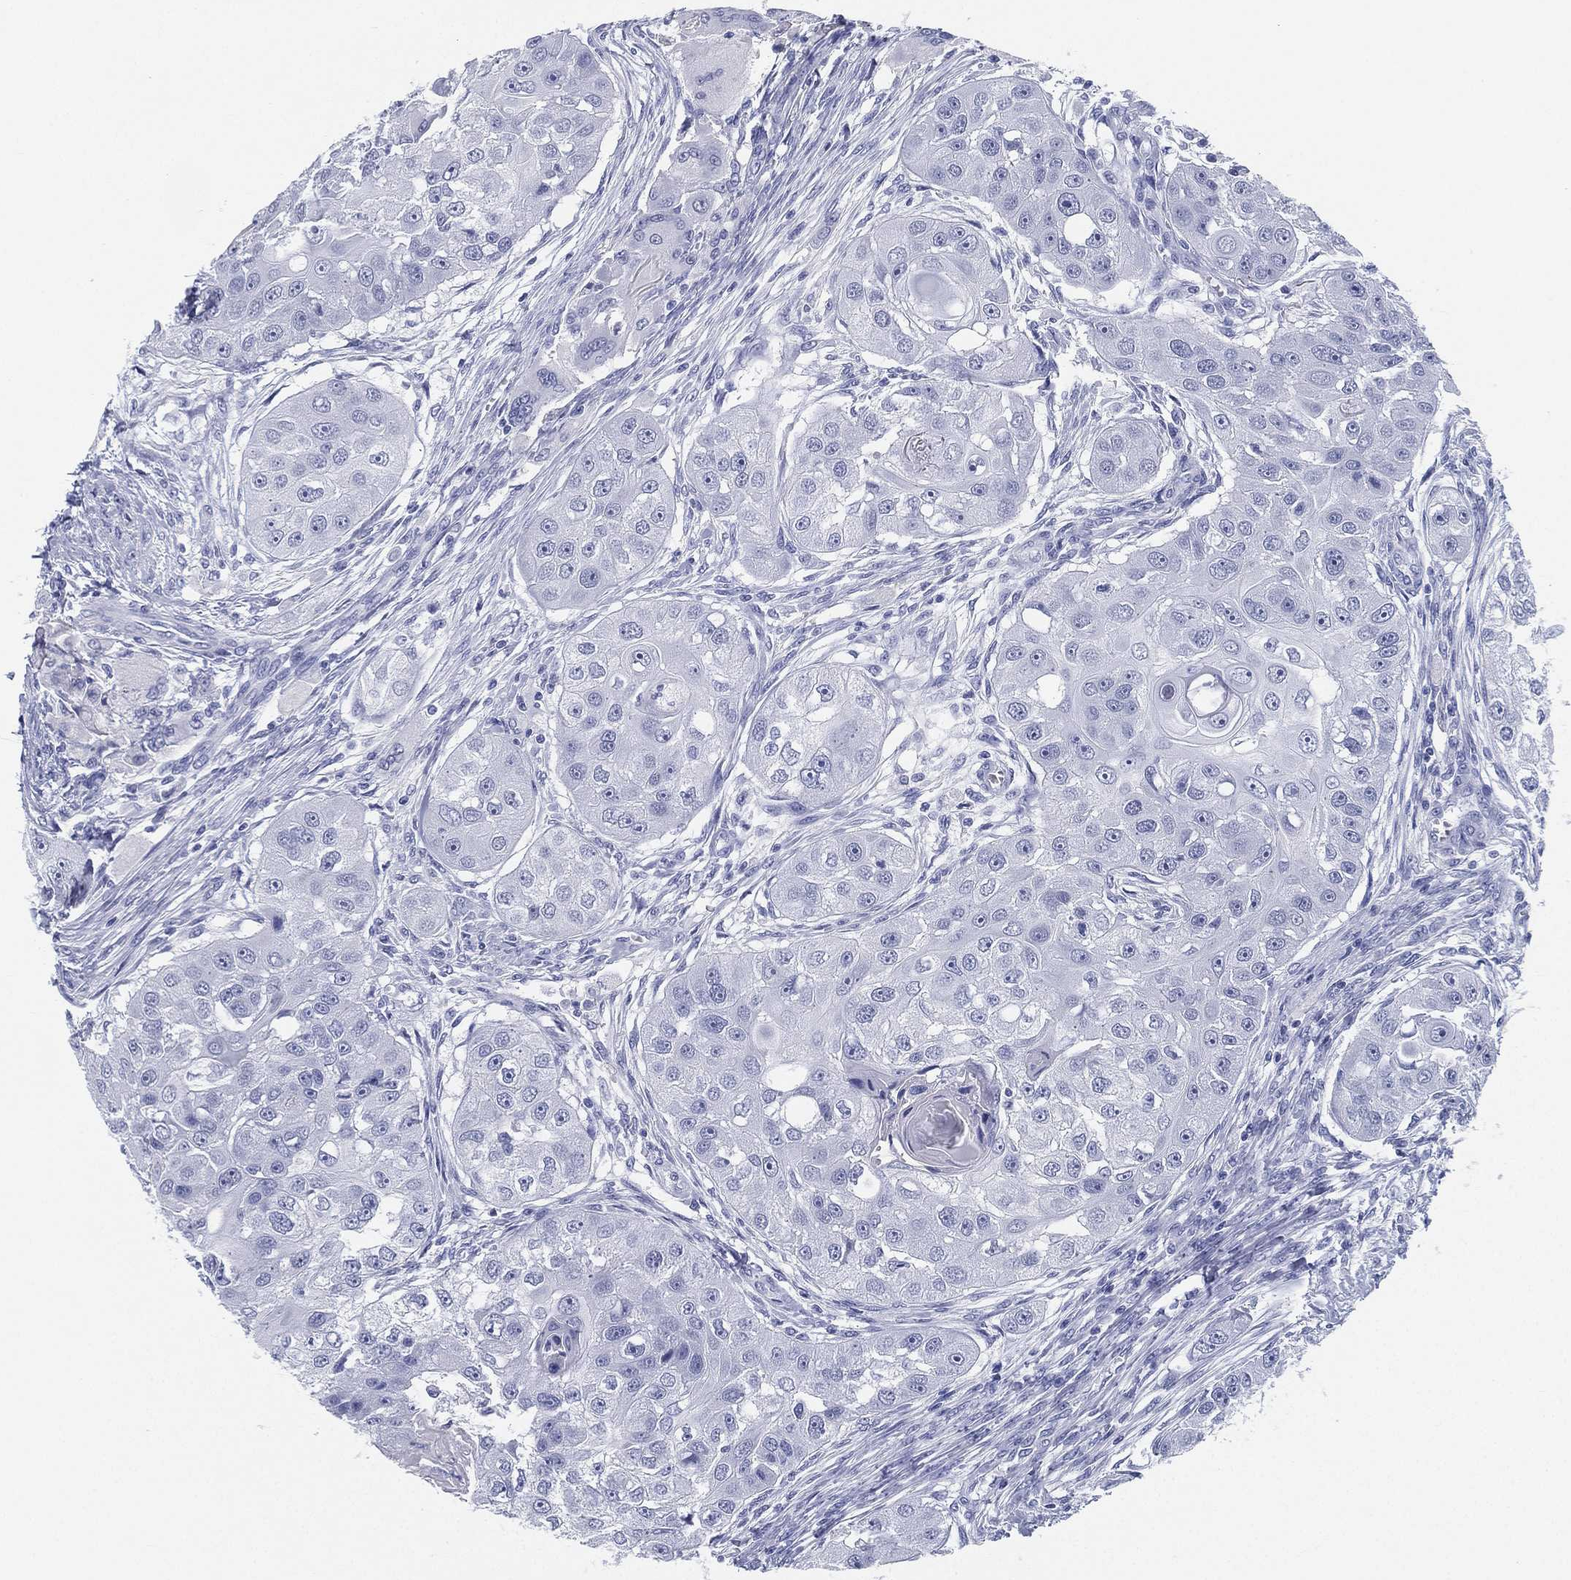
{"staining": {"intensity": "negative", "quantity": "none", "location": "none"}, "tissue": "head and neck cancer", "cell_type": "Tumor cells", "image_type": "cancer", "snomed": [{"axis": "morphology", "description": "Squamous cell carcinoma, NOS"}, {"axis": "topography", "description": "Head-Neck"}], "caption": "This photomicrograph is of head and neck cancer (squamous cell carcinoma) stained with IHC to label a protein in brown with the nuclei are counter-stained blue. There is no expression in tumor cells.", "gene": "ATP1B2", "patient": {"sex": "male", "age": 51}}